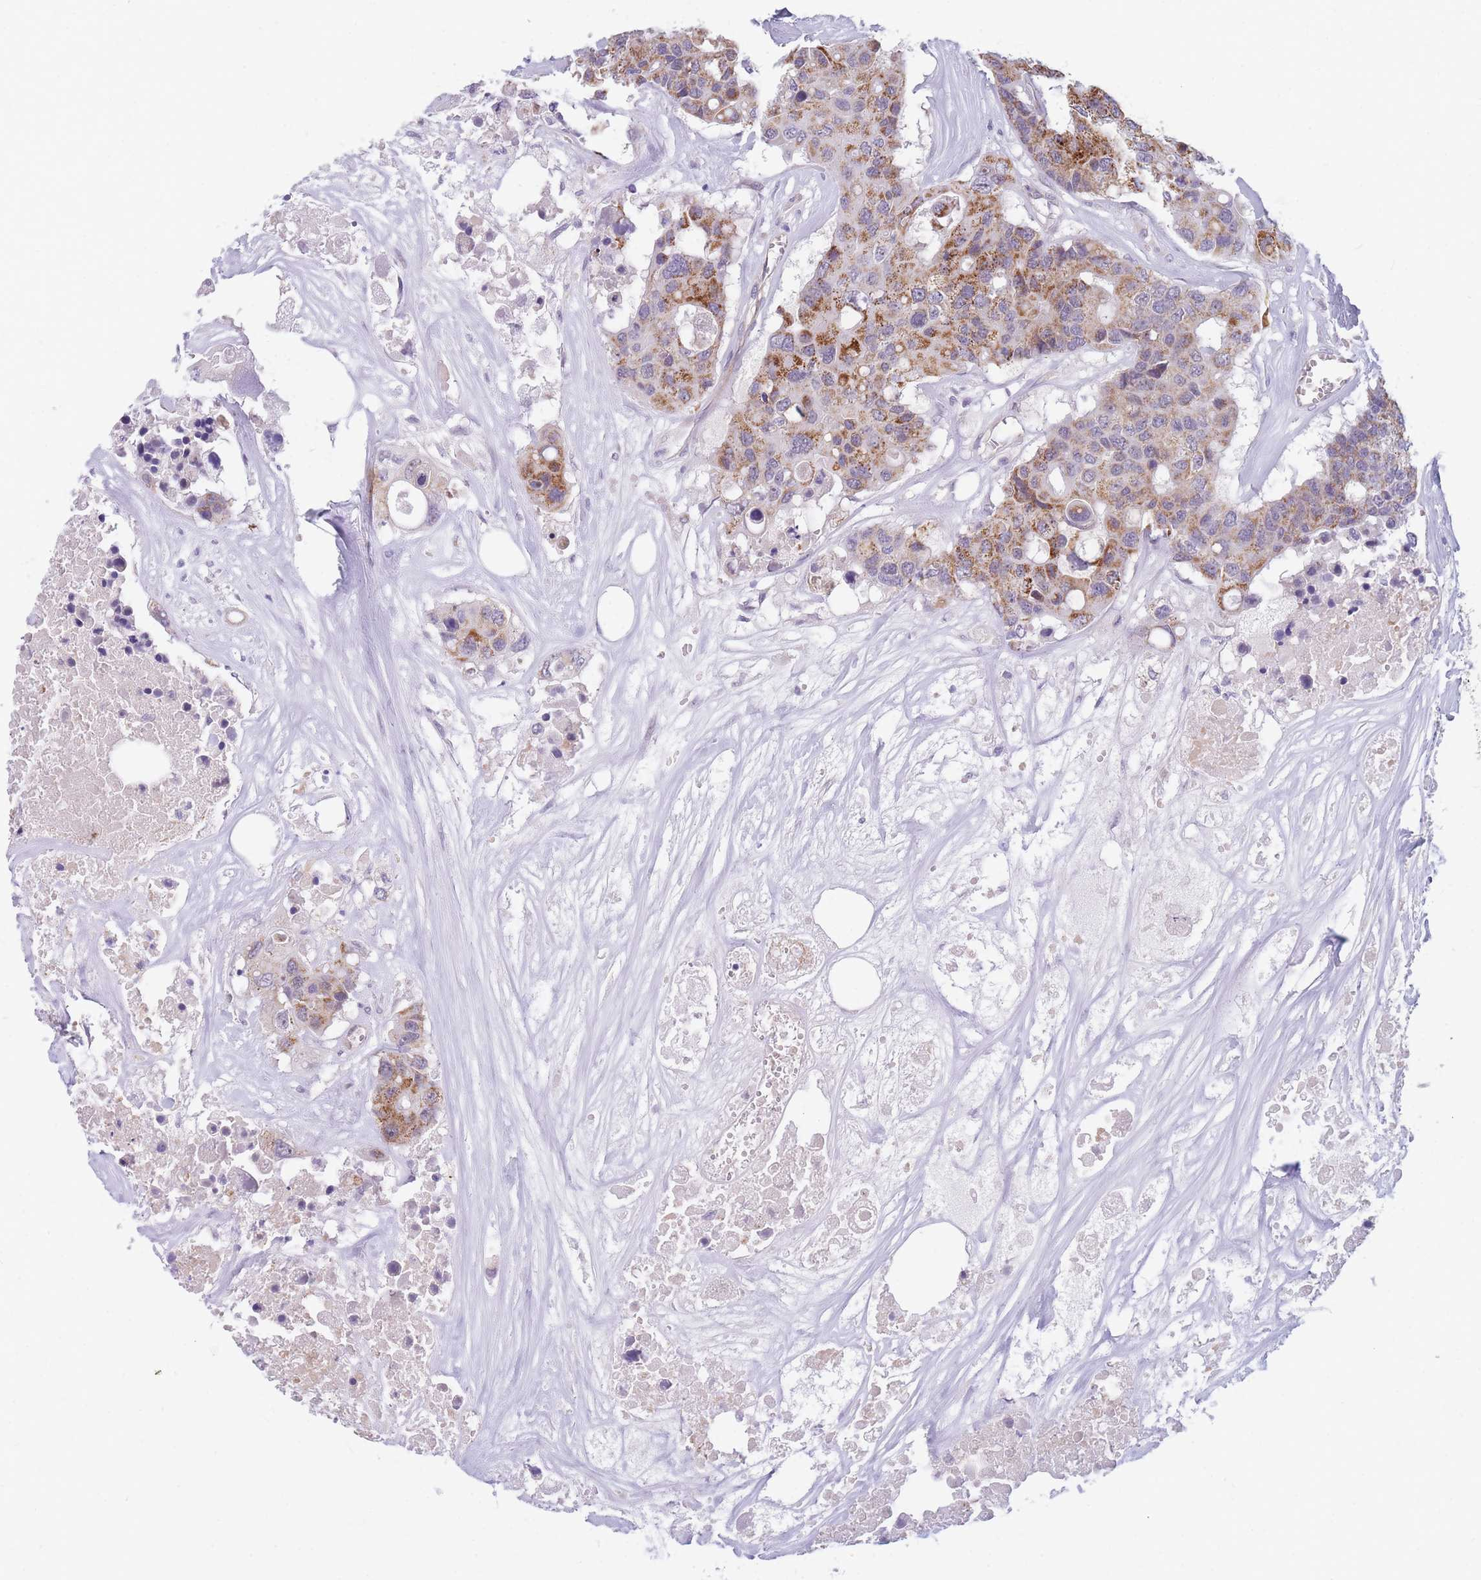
{"staining": {"intensity": "moderate", "quantity": ">75%", "location": "cytoplasmic/membranous"}, "tissue": "colorectal cancer", "cell_type": "Tumor cells", "image_type": "cancer", "snomed": [{"axis": "morphology", "description": "Adenocarcinoma, NOS"}, {"axis": "topography", "description": "Colon"}], "caption": "A brown stain labels moderate cytoplasmic/membranous staining of a protein in colorectal cancer tumor cells.", "gene": "DDX49", "patient": {"sex": "male", "age": 77}}